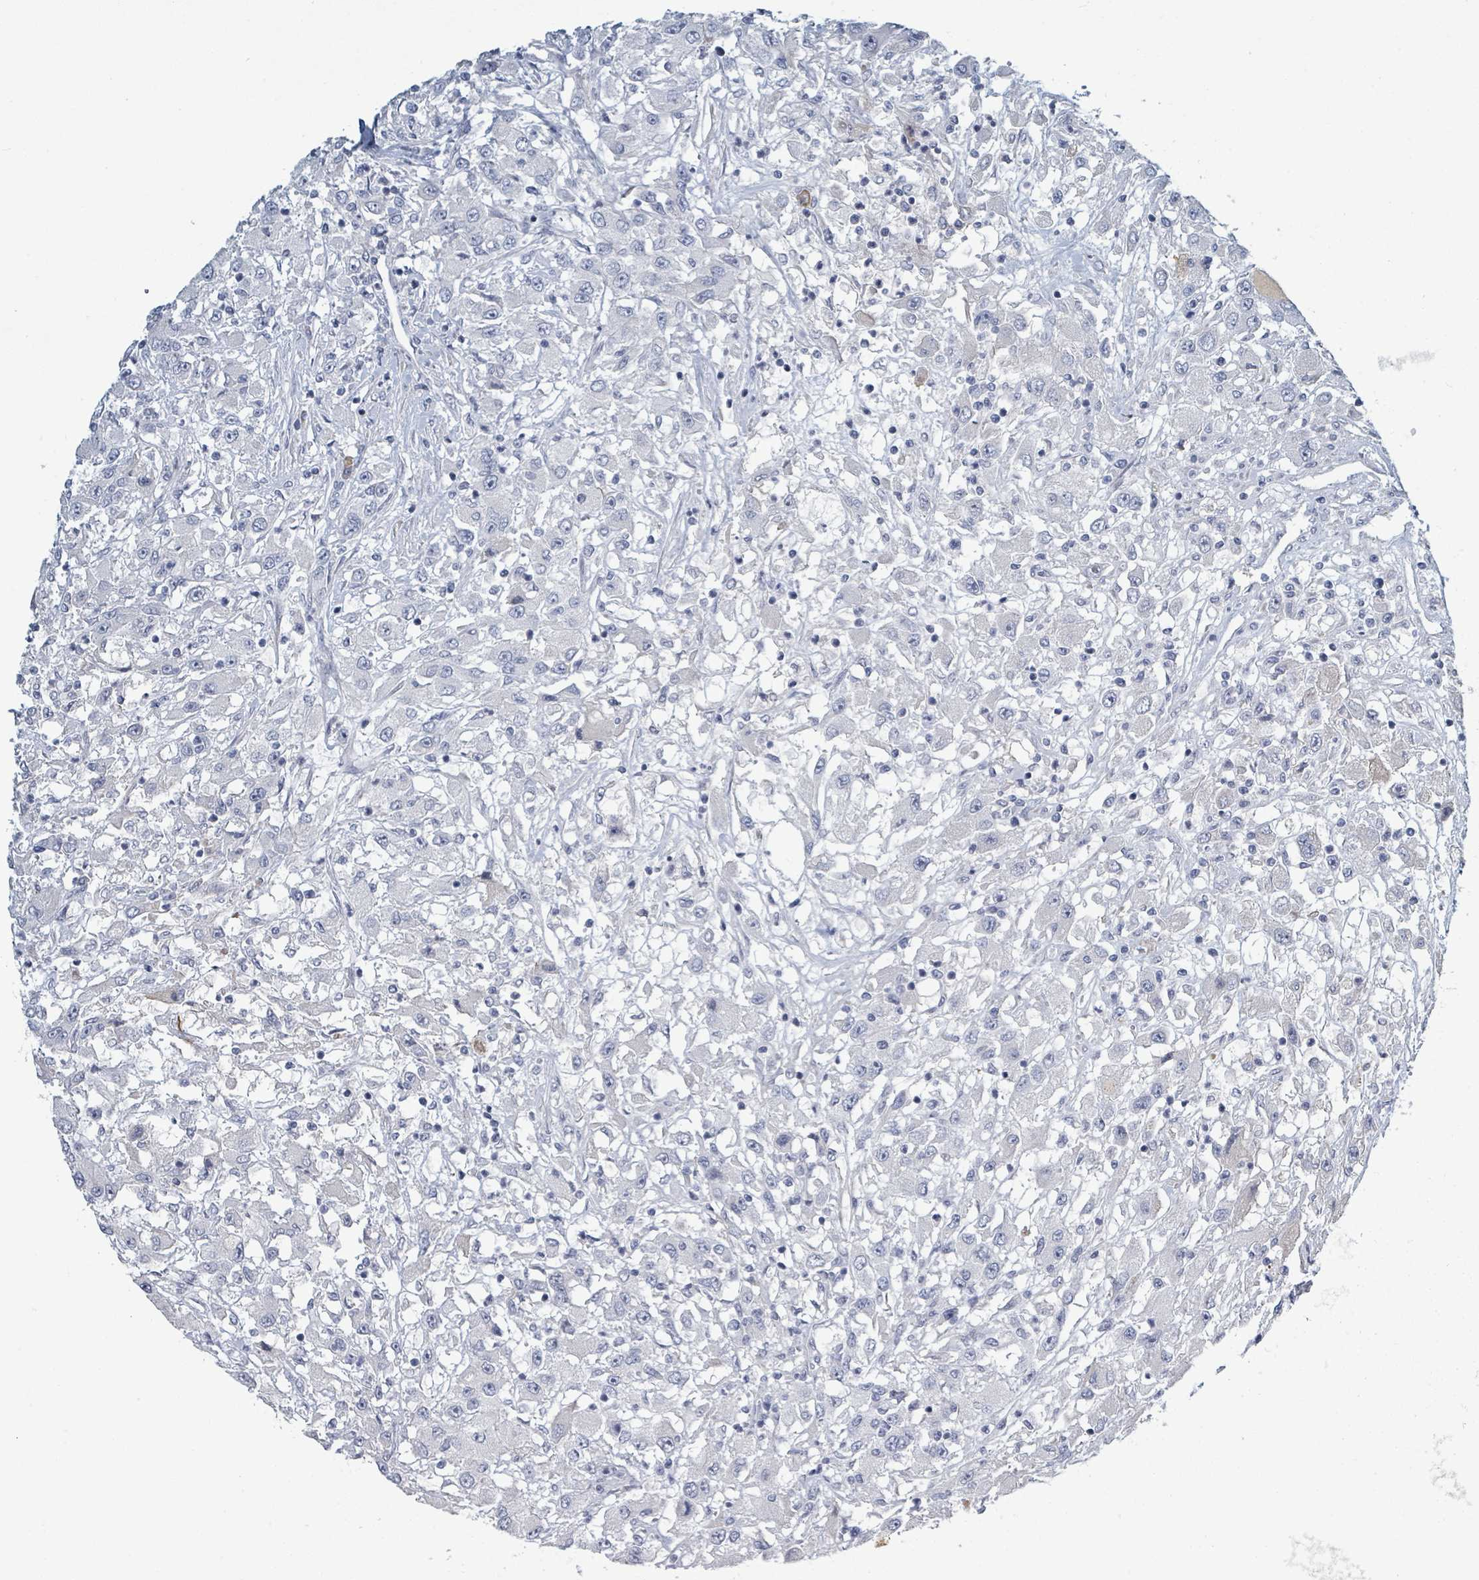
{"staining": {"intensity": "negative", "quantity": "none", "location": "none"}, "tissue": "renal cancer", "cell_type": "Tumor cells", "image_type": "cancer", "snomed": [{"axis": "morphology", "description": "Adenocarcinoma, NOS"}, {"axis": "topography", "description": "Kidney"}], "caption": "This is an immunohistochemistry (IHC) image of human renal adenocarcinoma. There is no staining in tumor cells.", "gene": "RAB33B", "patient": {"sex": "female", "age": 67}}